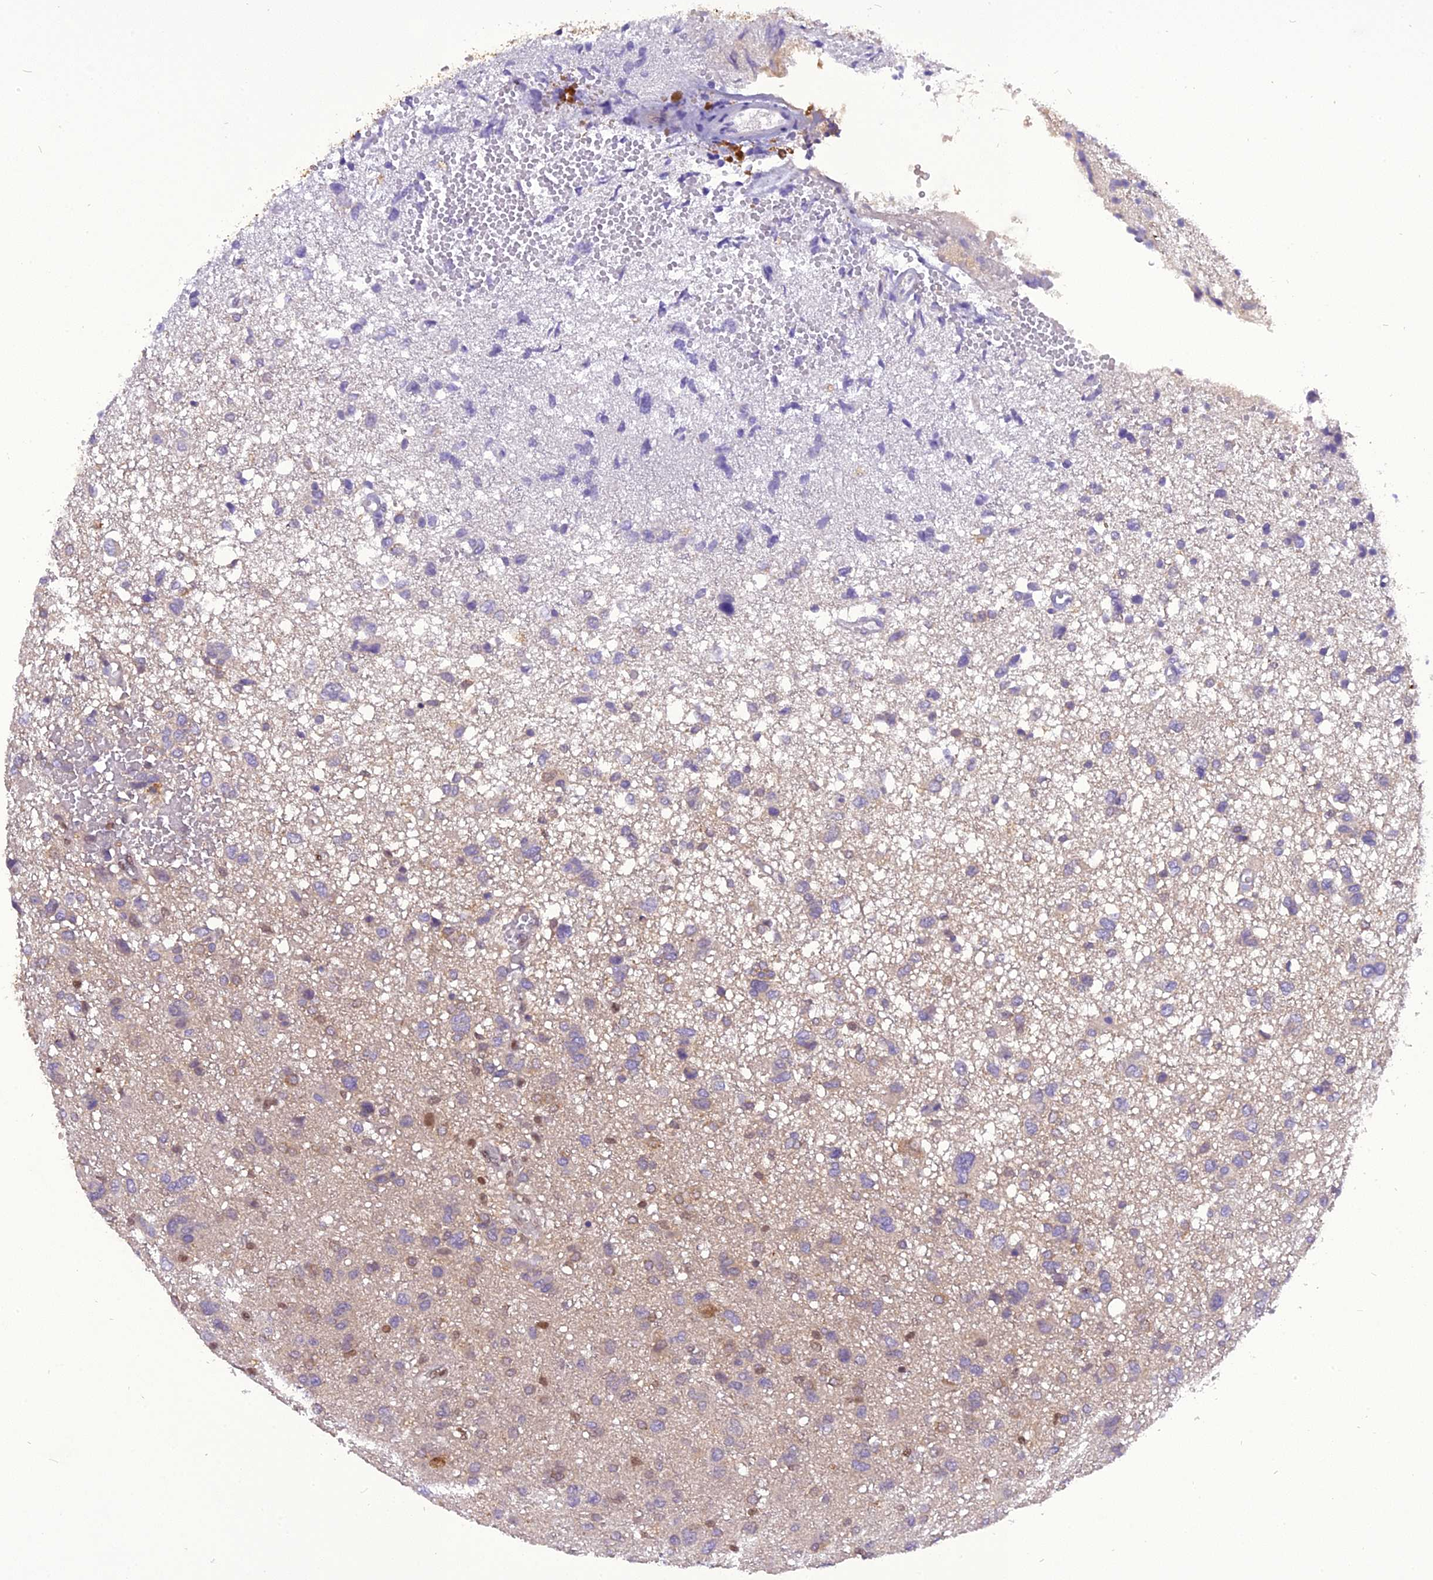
{"staining": {"intensity": "strong", "quantity": "<25%", "location": "nuclear"}, "tissue": "glioma", "cell_type": "Tumor cells", "image_type": "cancer", "snomed": [{"axis": "morphology", "description": "Glioma, malignant, High grade"}, {"axis": "topography", "description": "Brain"}], "caption": "This histopathology image shows IHC staining of malignant high-grade glioma, with medium strong nuclear positivity in about <25% of tumor cells.", "gene": "RABGGTA", "patient": {"sex": "female", "age": 59}}